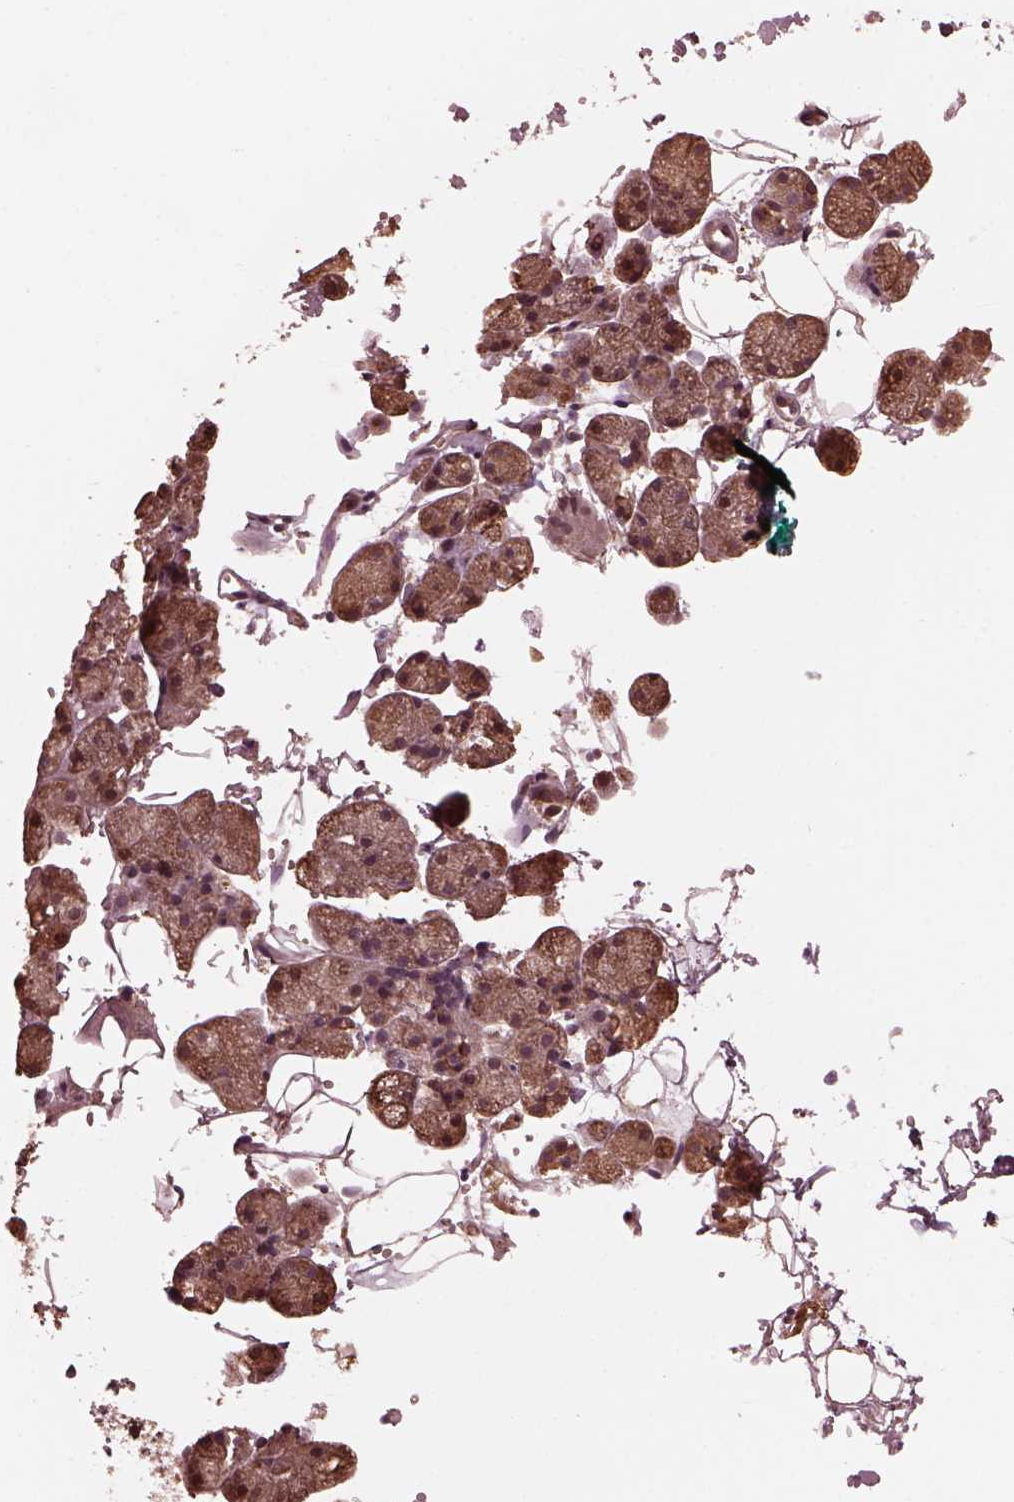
{"staining": {"intensity": "weak", "quantity": "25%-75%", "location": "cytoplasmic/membranous"}, "tissue": "salivary gland", "cell_type": "Glandular cells", "image_type": "normal", "snomed": [{"axis": "morphology", "description": "Normal tissue, NOS"}, {"axis": "topography", "description": "Salivary gland"}], "caption": "IHC of unremarkable salivary gland shows low levels of weak cytoplasmic/membranous expression in about 25%-75% of glandular cells.", "gene": "ZNF292", "patient": {"sex": "male", "age": 38}}